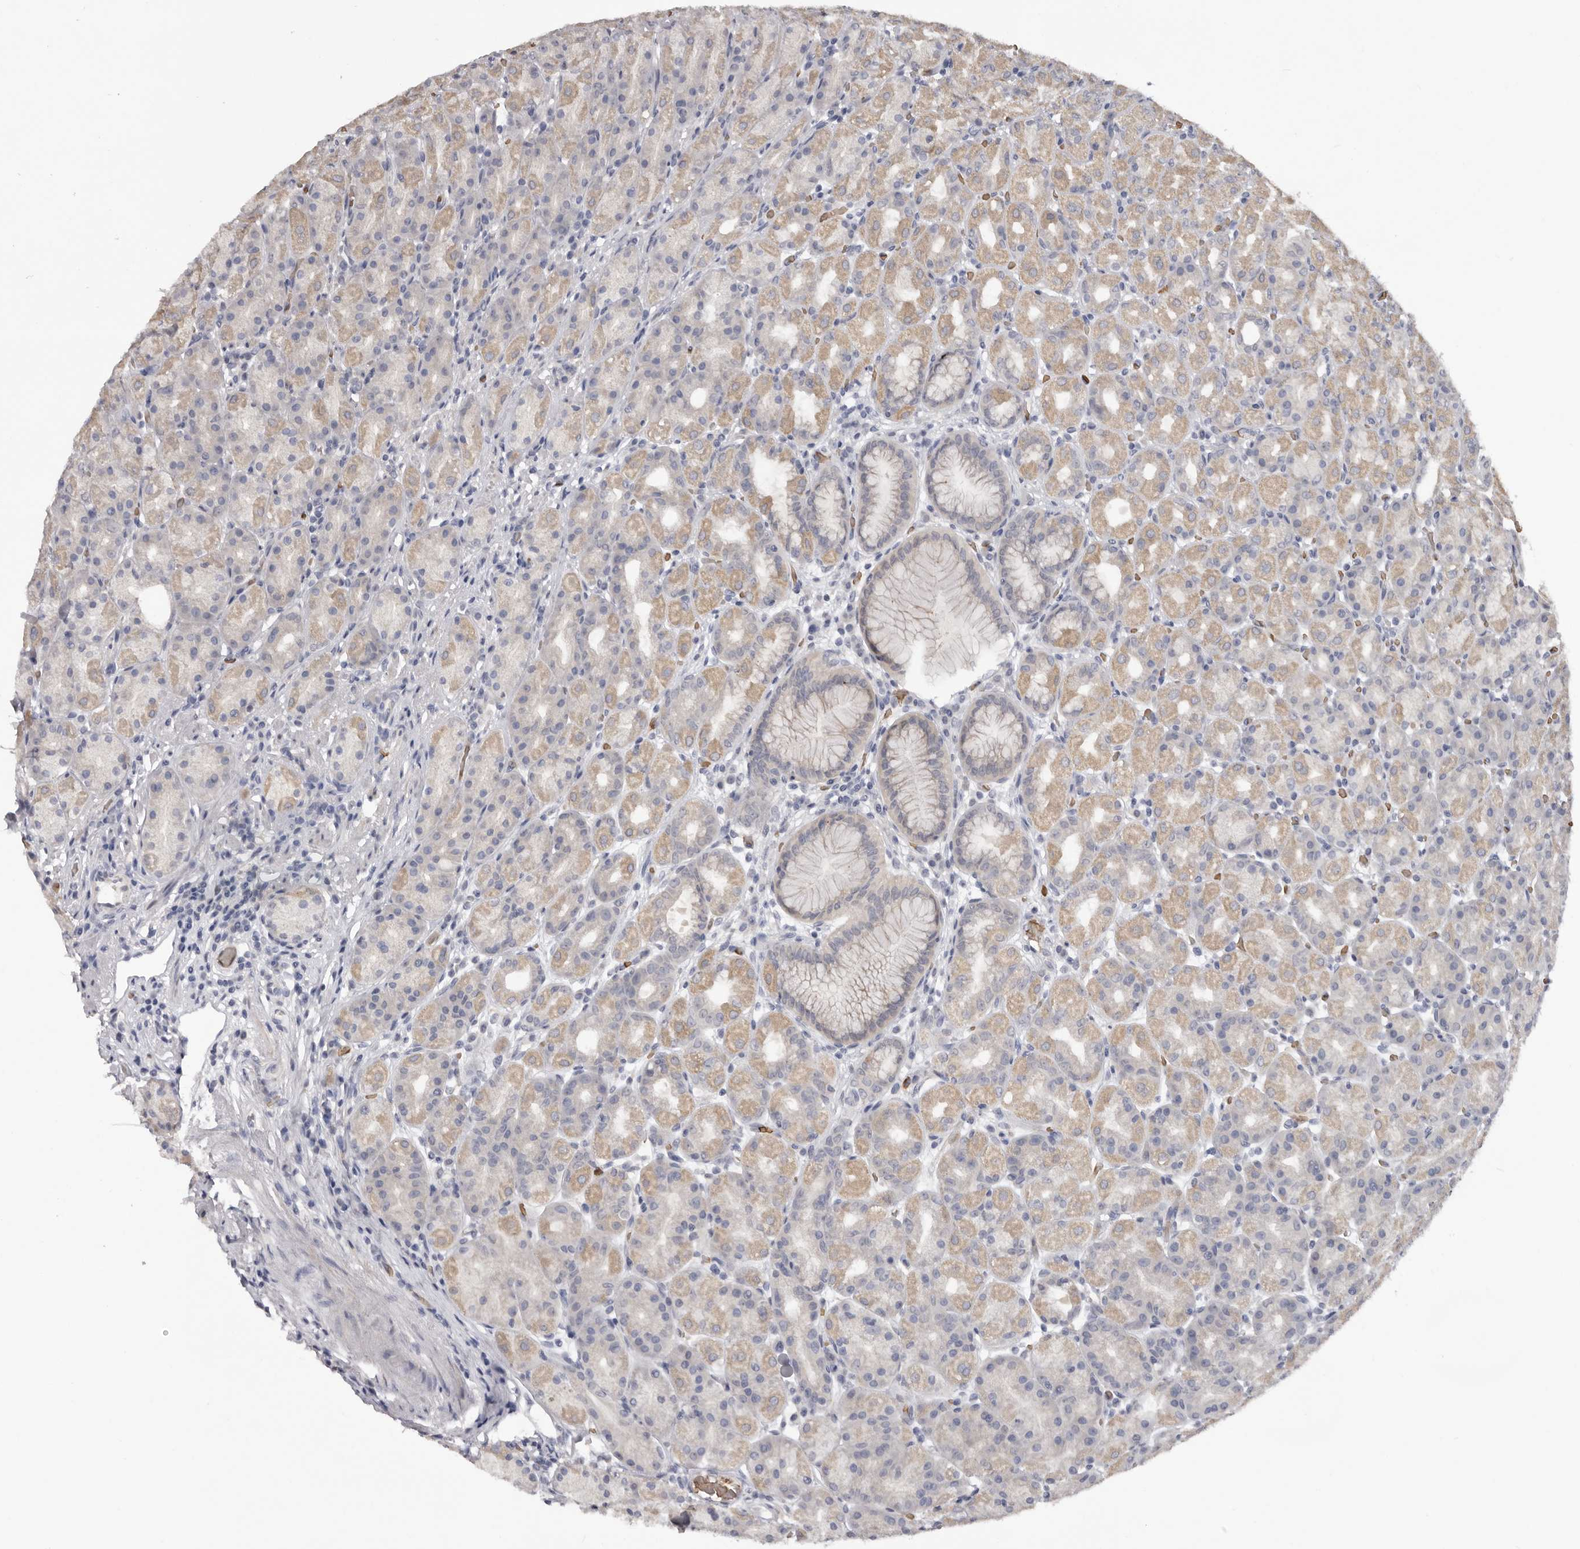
{"staining": {"intensity": "weak", "quantity": ">75%", "location": "cytoplasmic/membranous"}, "tissue": "stomach", "cell_type": "Glandular cells", "image_type": "normal", "snomed": [{"axis": "morphology", "description": "Normal tissue, NOS"}, {"axis": "topography", "description": "Stomach, upper"}], "caption": "Stomach stained with a protein marker shows weak staining in glandular cells.", "gene": "TNR", "patient": {"sex": "male", "age": 68}}